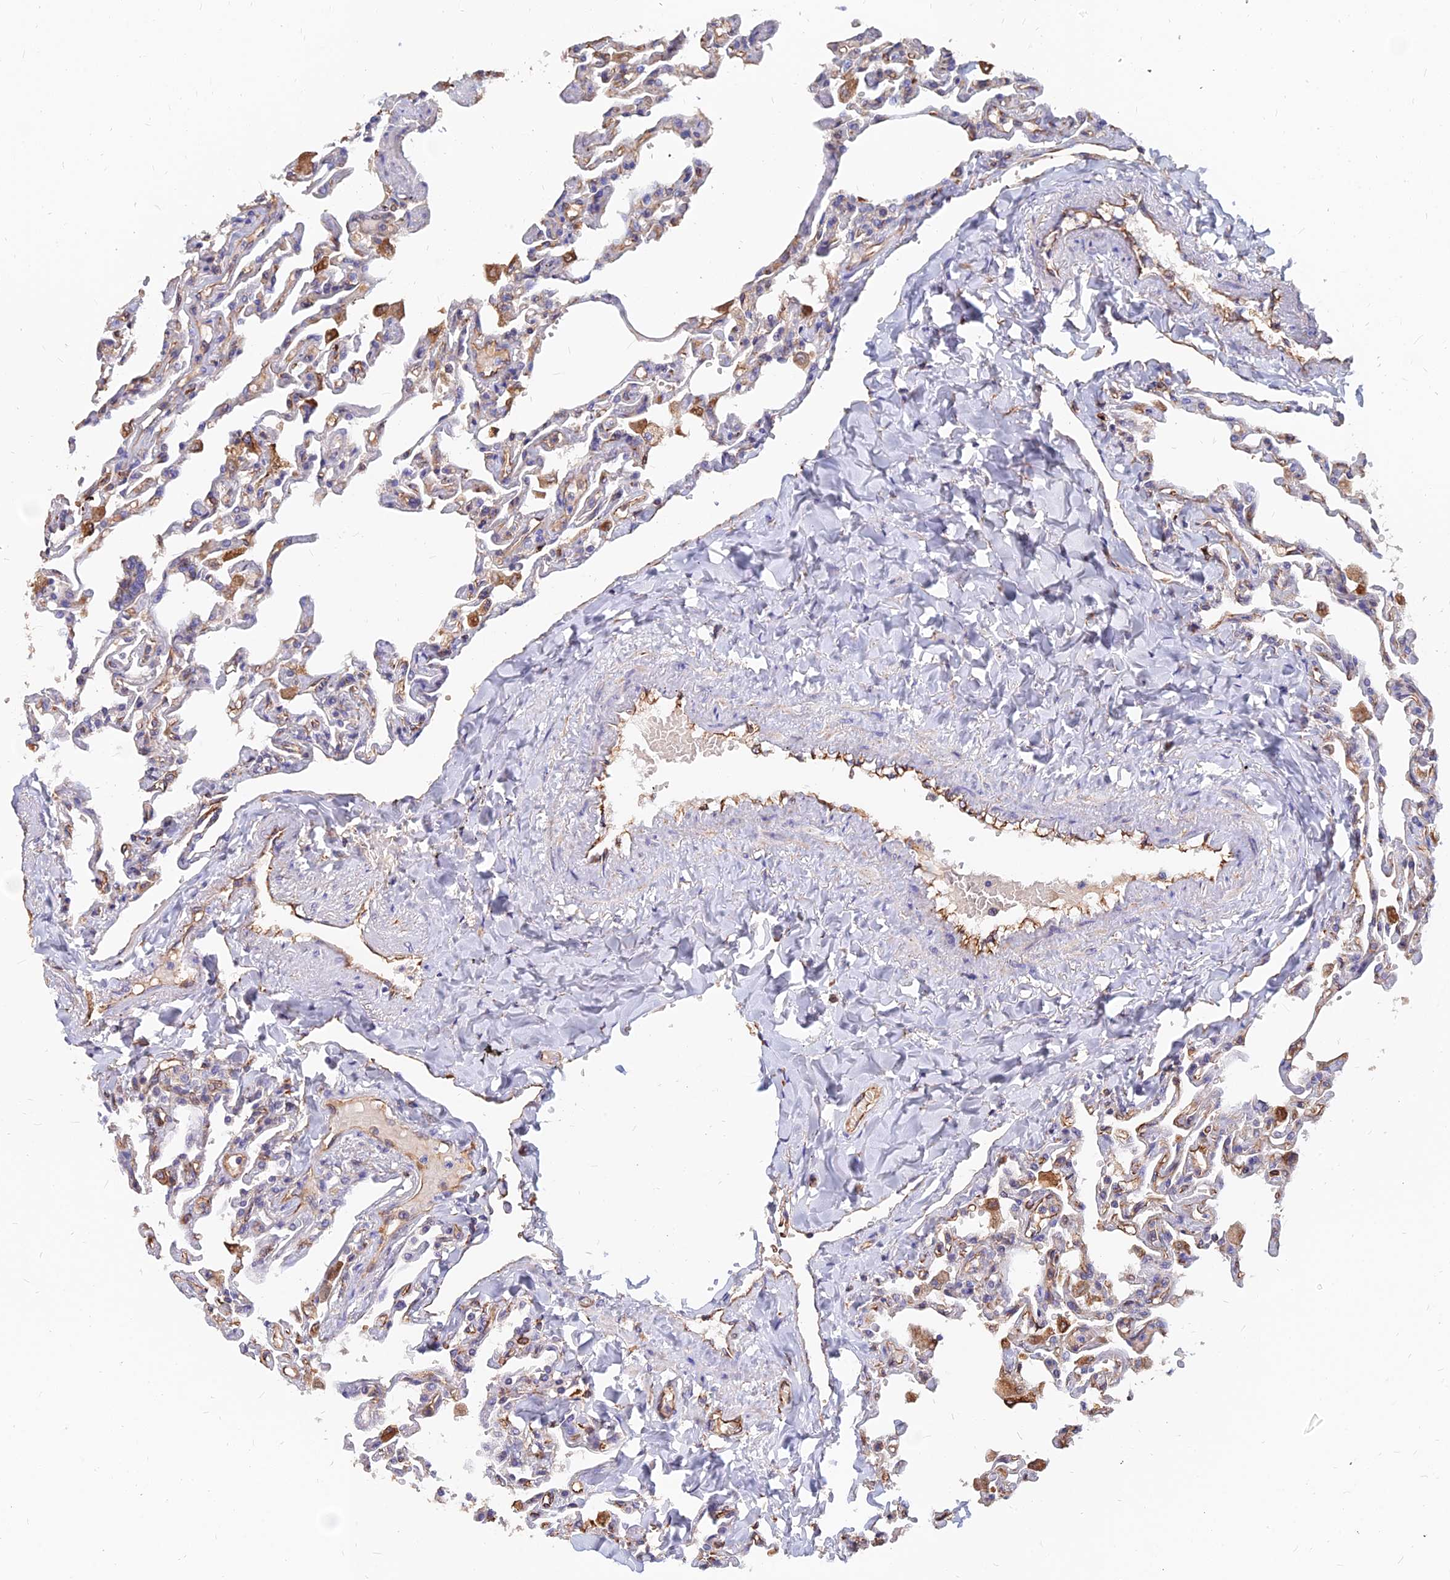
{"staining": {"intensity": "moderate", "quantity": "<25%", "location": "cytoplasmic/membranous"}, "tissue": "lung", "cell_type": "Alveolar cells", "image_type": "normal", "snomed": [{"axis": "morphology", "description": "Normal tissue, NOS"}, {"axis": "topography", "description": "Lung"}], "caption": "Immunohistochemistry of normal human lung displays low levels of moderate cytoplasmic/membranous expression in approximately <25% of alveolar cells.", "gene": "CDK18", "patient": {"sex": "male", "age": 21}}